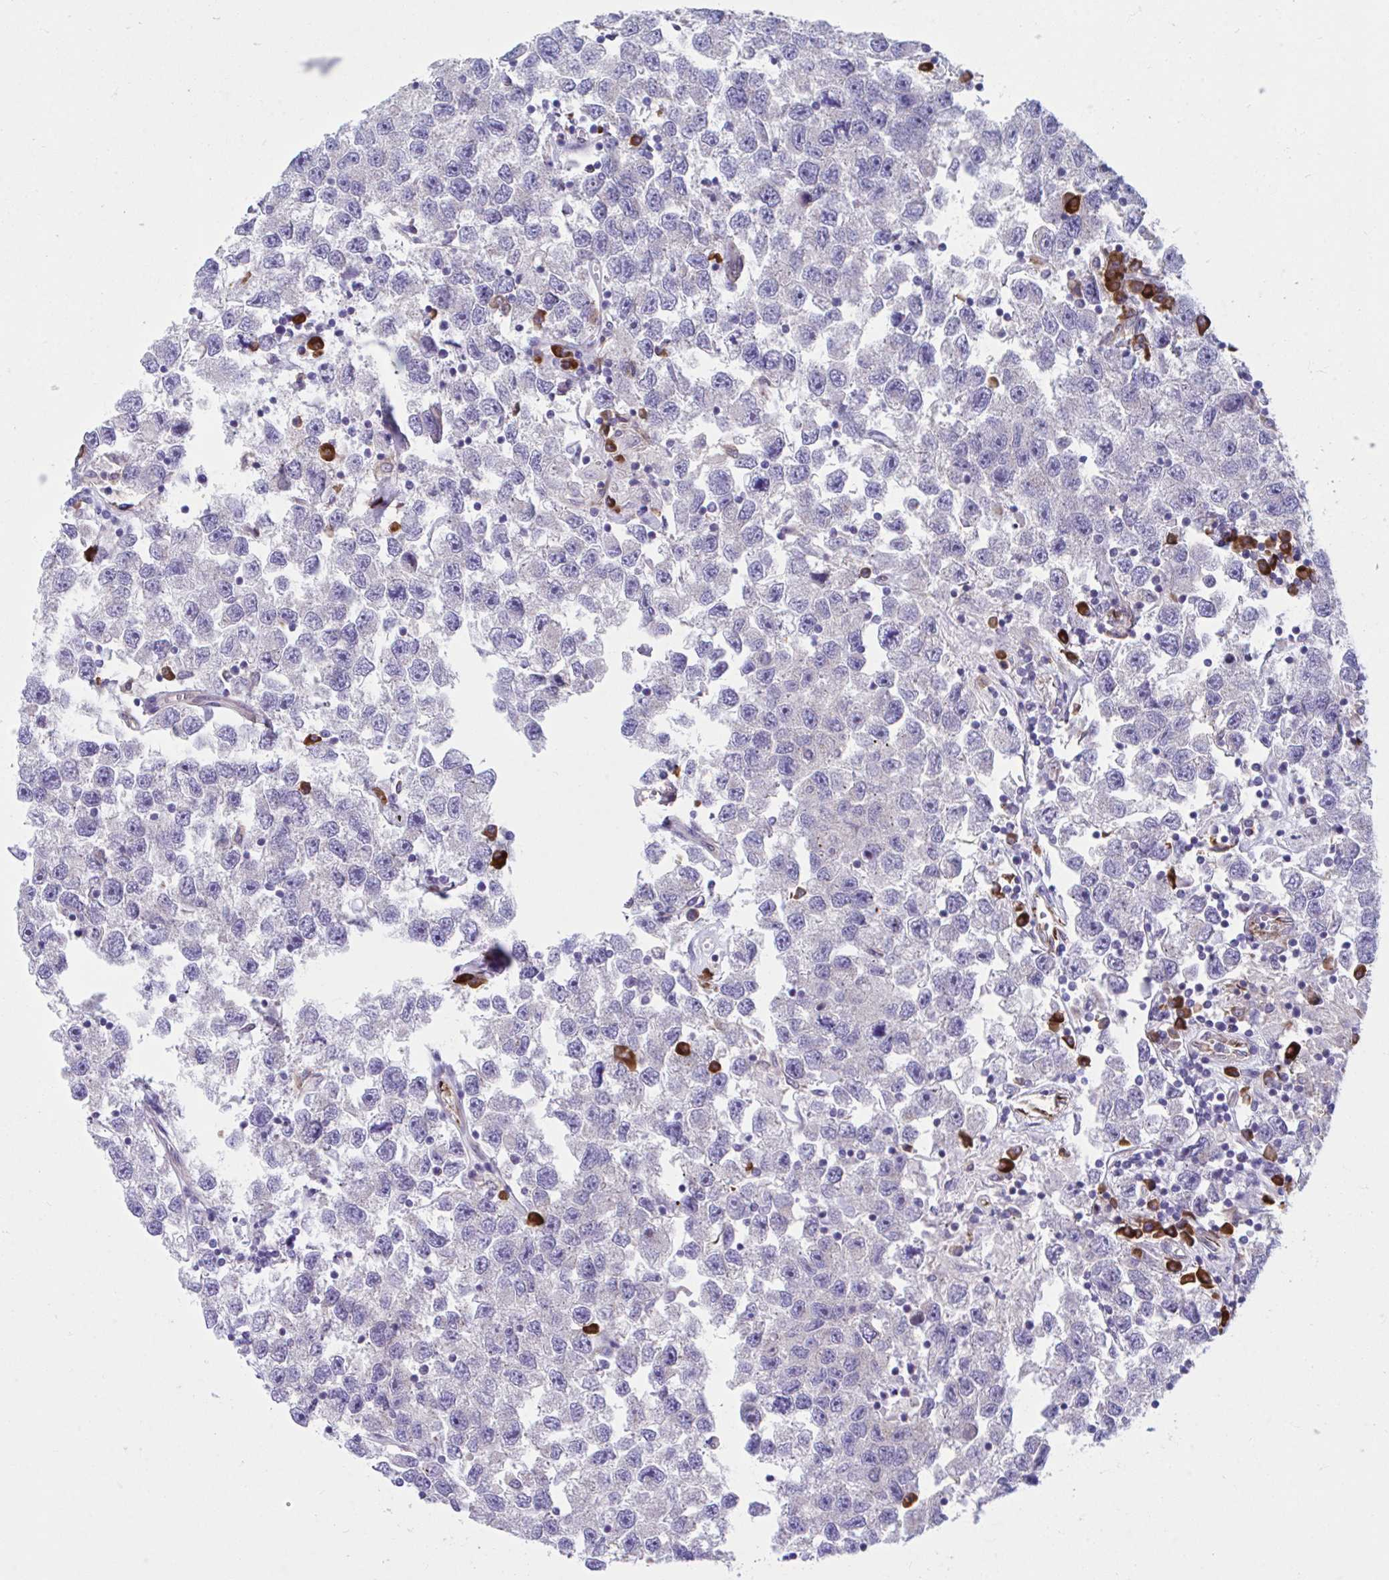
{"staining": {"intensity": "negative", "quantity": "none", "location": "none"}, "tissue": "testis cancer", "cell_type": "Tumor cells", "image_type": "cancer", "snomed": [{"axis": "morphology", "description": "Seminoma, NOS"}, {"axis": "topography", "description": "Testis"}], "caption": "Tumor cells show no significant protein positivity in testis cancer.", "gene": "WBP1", "patient": {"sex": "male", "age": 26}}